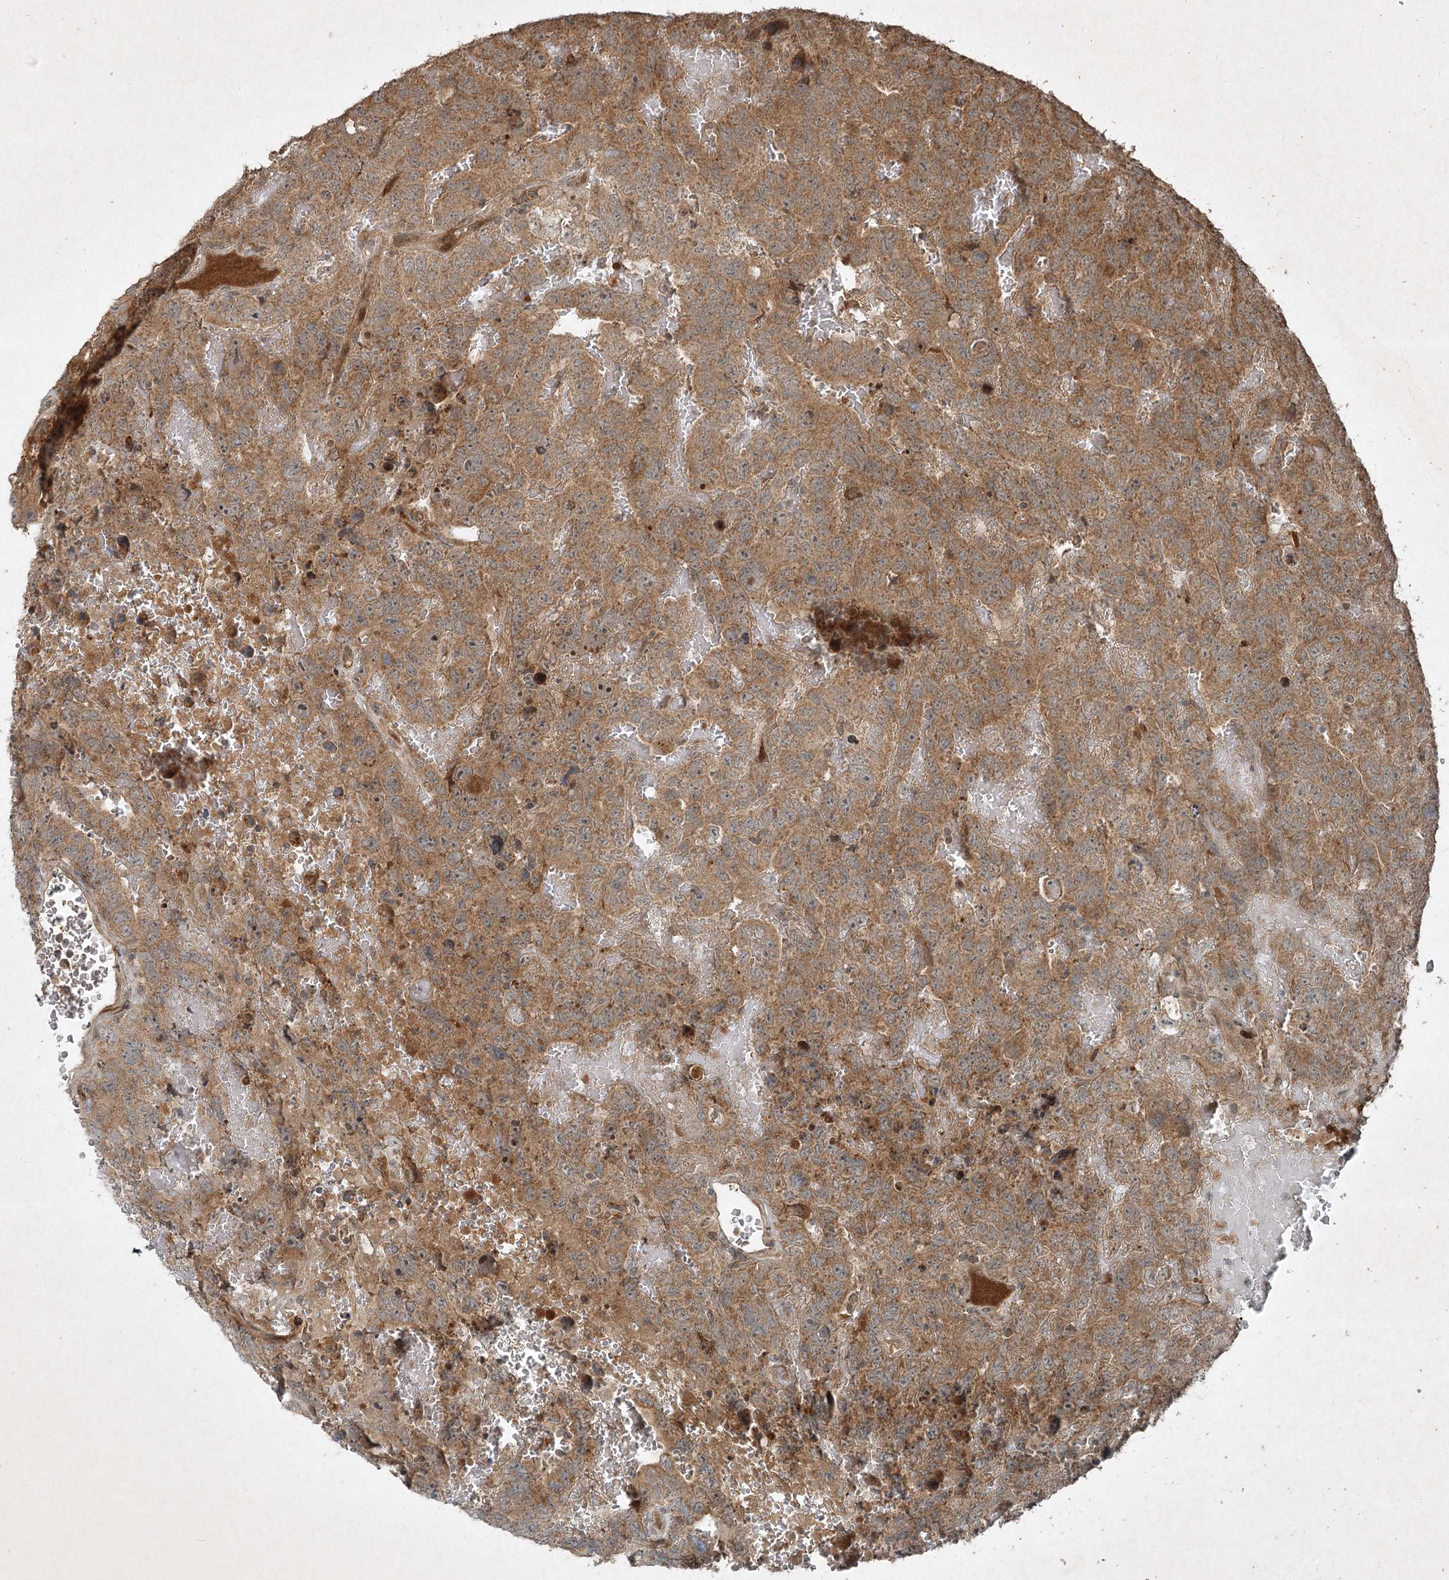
{"staining": {"intensity": "moderate", "quantity": ">75%", "location": "cytoplasmic/membranous"}, "tissue": "testis cancer", "cell_type": "Tumor cells", "image_type": "cancer", "snomed": [{"axis": "morphology", "description": "Carcinoma, Embryonal, NOS"}, {"axis": "topography", "description": "Testis"}], "caption": "IHC histopathology image of embryonal carcinoma (testis) stained for a protein (brown), which exhibits medium levels of moderate cytoplasmic/membranous staining in about >75% of tumor cells.", "gene": "UNC93A", "patient": {"sex": "male", "age": 45}}